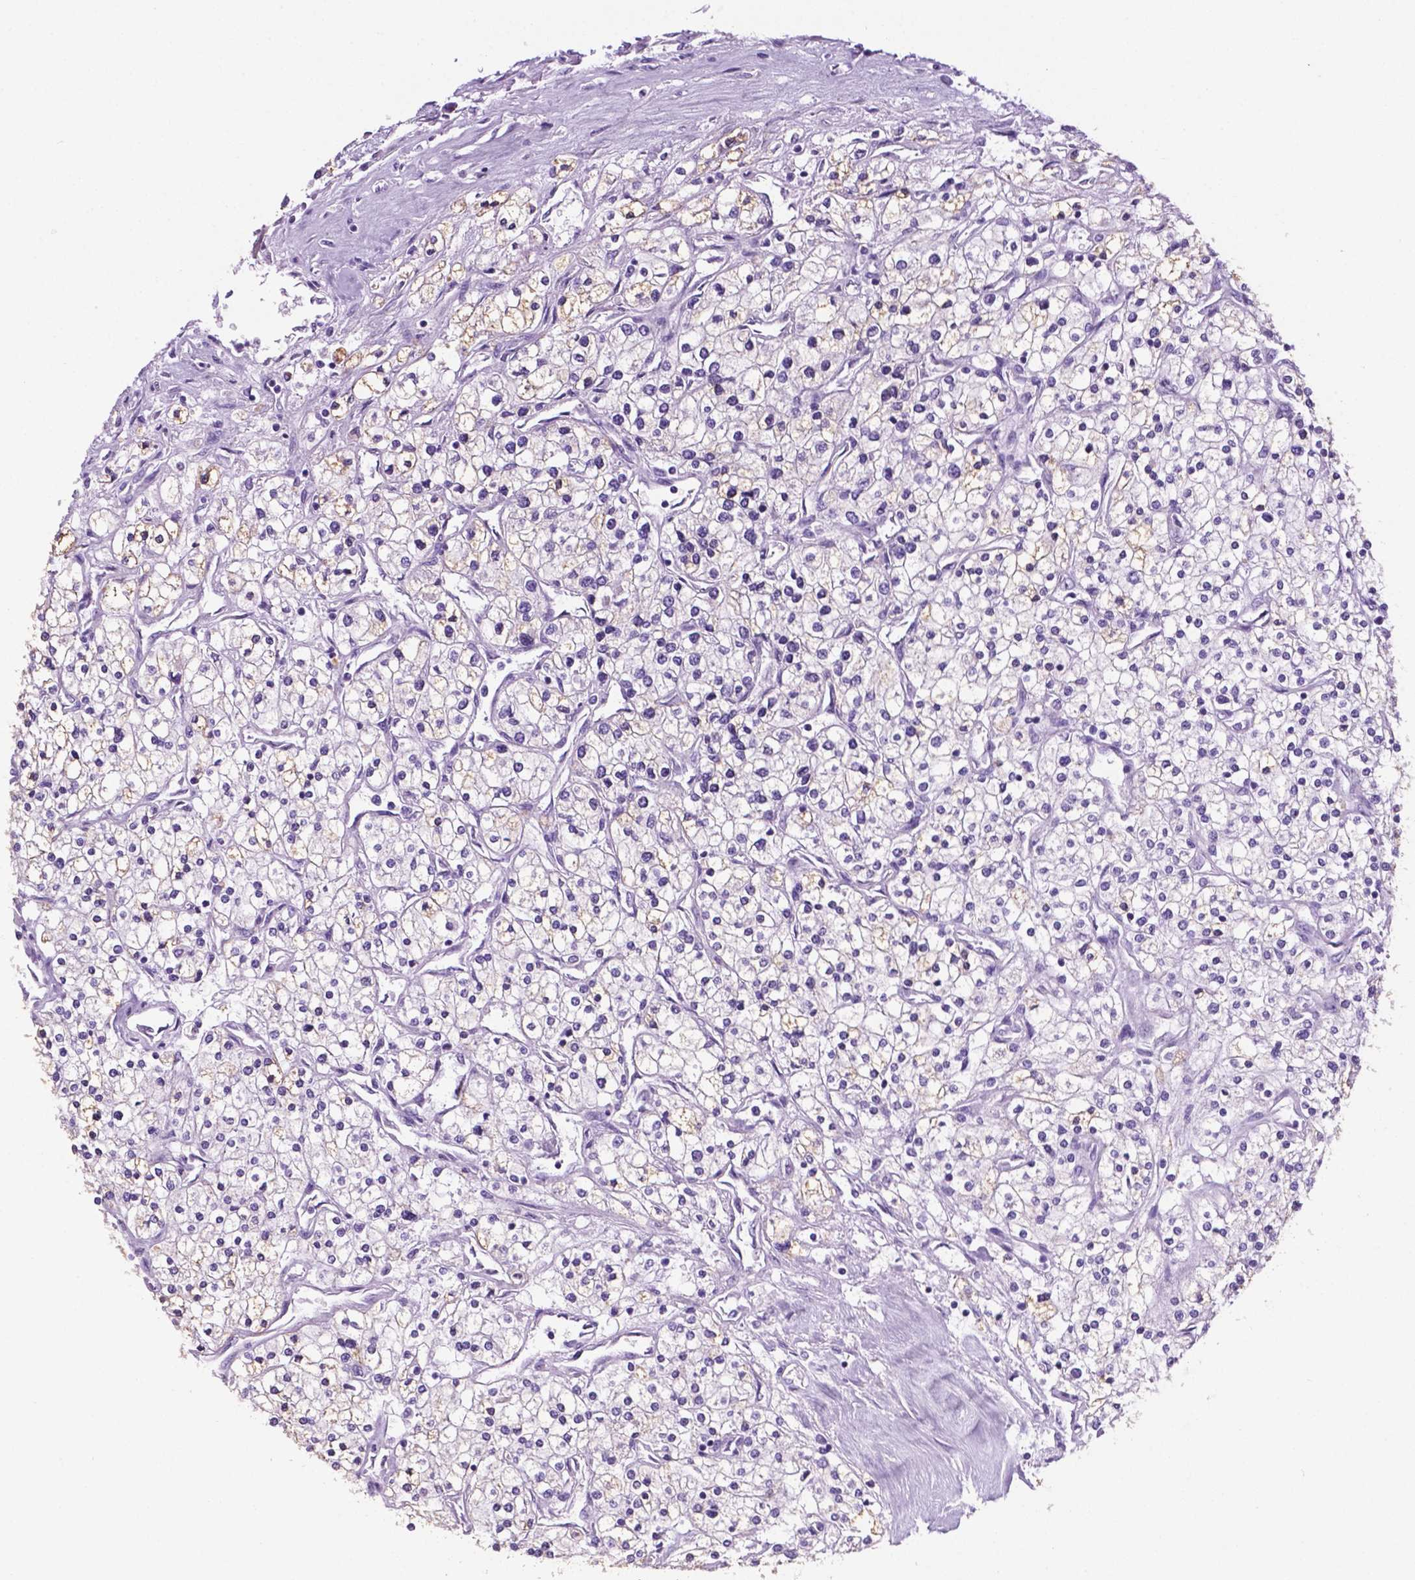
{"staining": {"intensity": "negative", "quantity": "none", "location": "none"}, "tissue": "renal cancer", "cell_type": "Tumor cells", "image_type": "cancer", "snomed": [{"axis": "morphology", "description": "Adenocarcinoma, NOS"}, {"axis": "topography", "description": "Kidney"}], "caption": "High magnification brightfield microscopy of renal cancer (adenocarcinoma) stained with DAB (3,3'-diaminobenzidine) (brown) and counterstained with hematoxylin (blue): tumor cells show no significant positivity.", "gene": "C18orf21", "patient": {"sex": "male", "age": 80}}